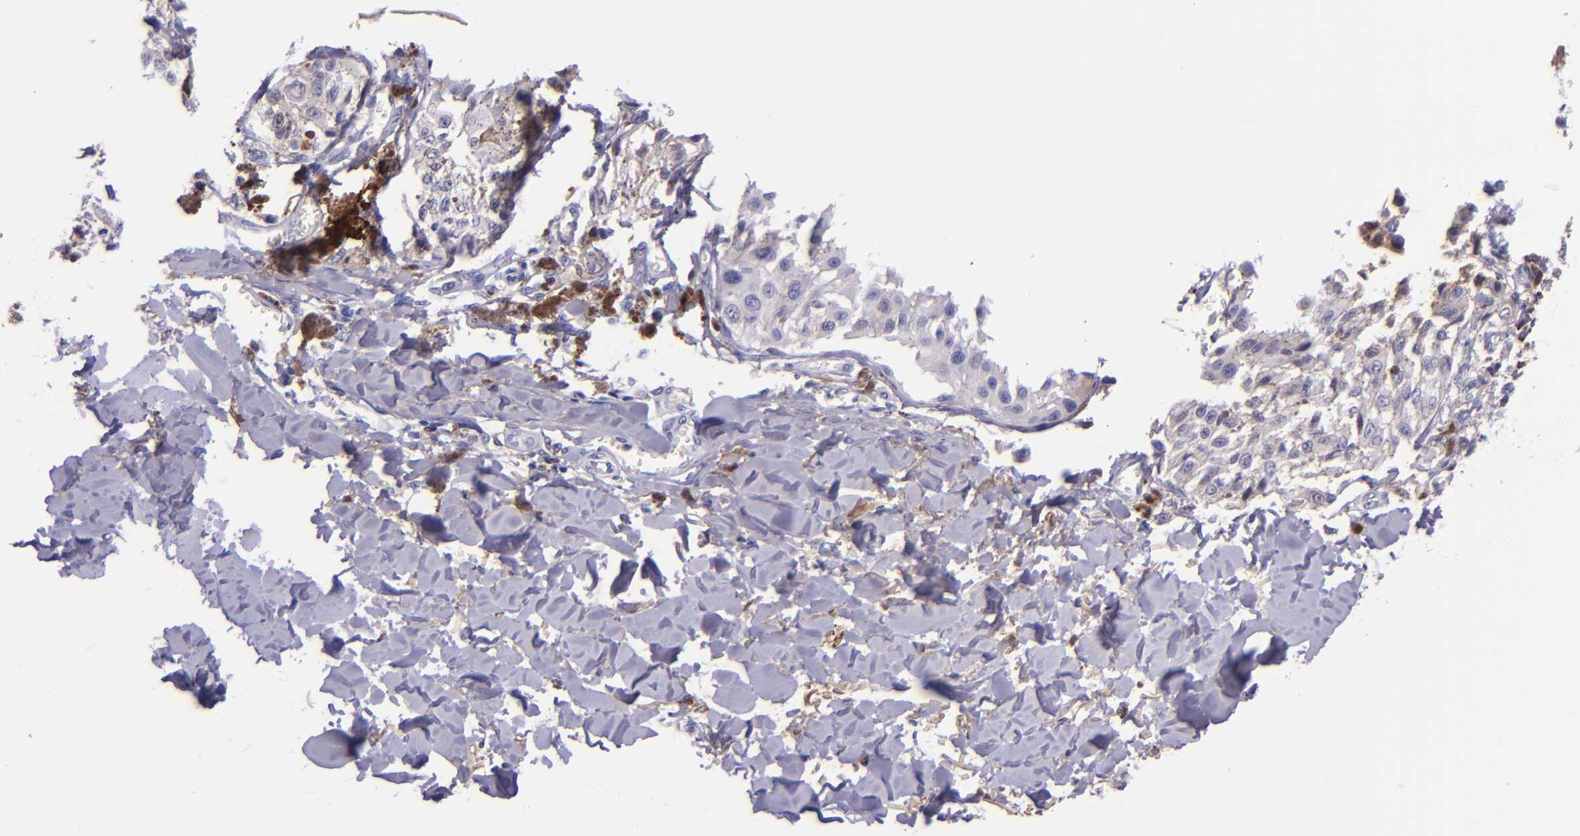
{"staining": {"intensity": "negative", "quantity": "none", "location": "none"}, "tissue": "melanoma", "cell_type": "Tumor cells", "image_type": "cancer", "snomed": [{"axis": "morphology", "description": "Malignant melanoma, NOS"}, {"axis": "topography", "description": "Skin"}], "caption": "The IHC micrograph has no significant staining in tumor cells of melanoma tissue. Nuclei are stained in blue.", "gene": "KNG1", "patient": {"sex": "female", "age": 82}}